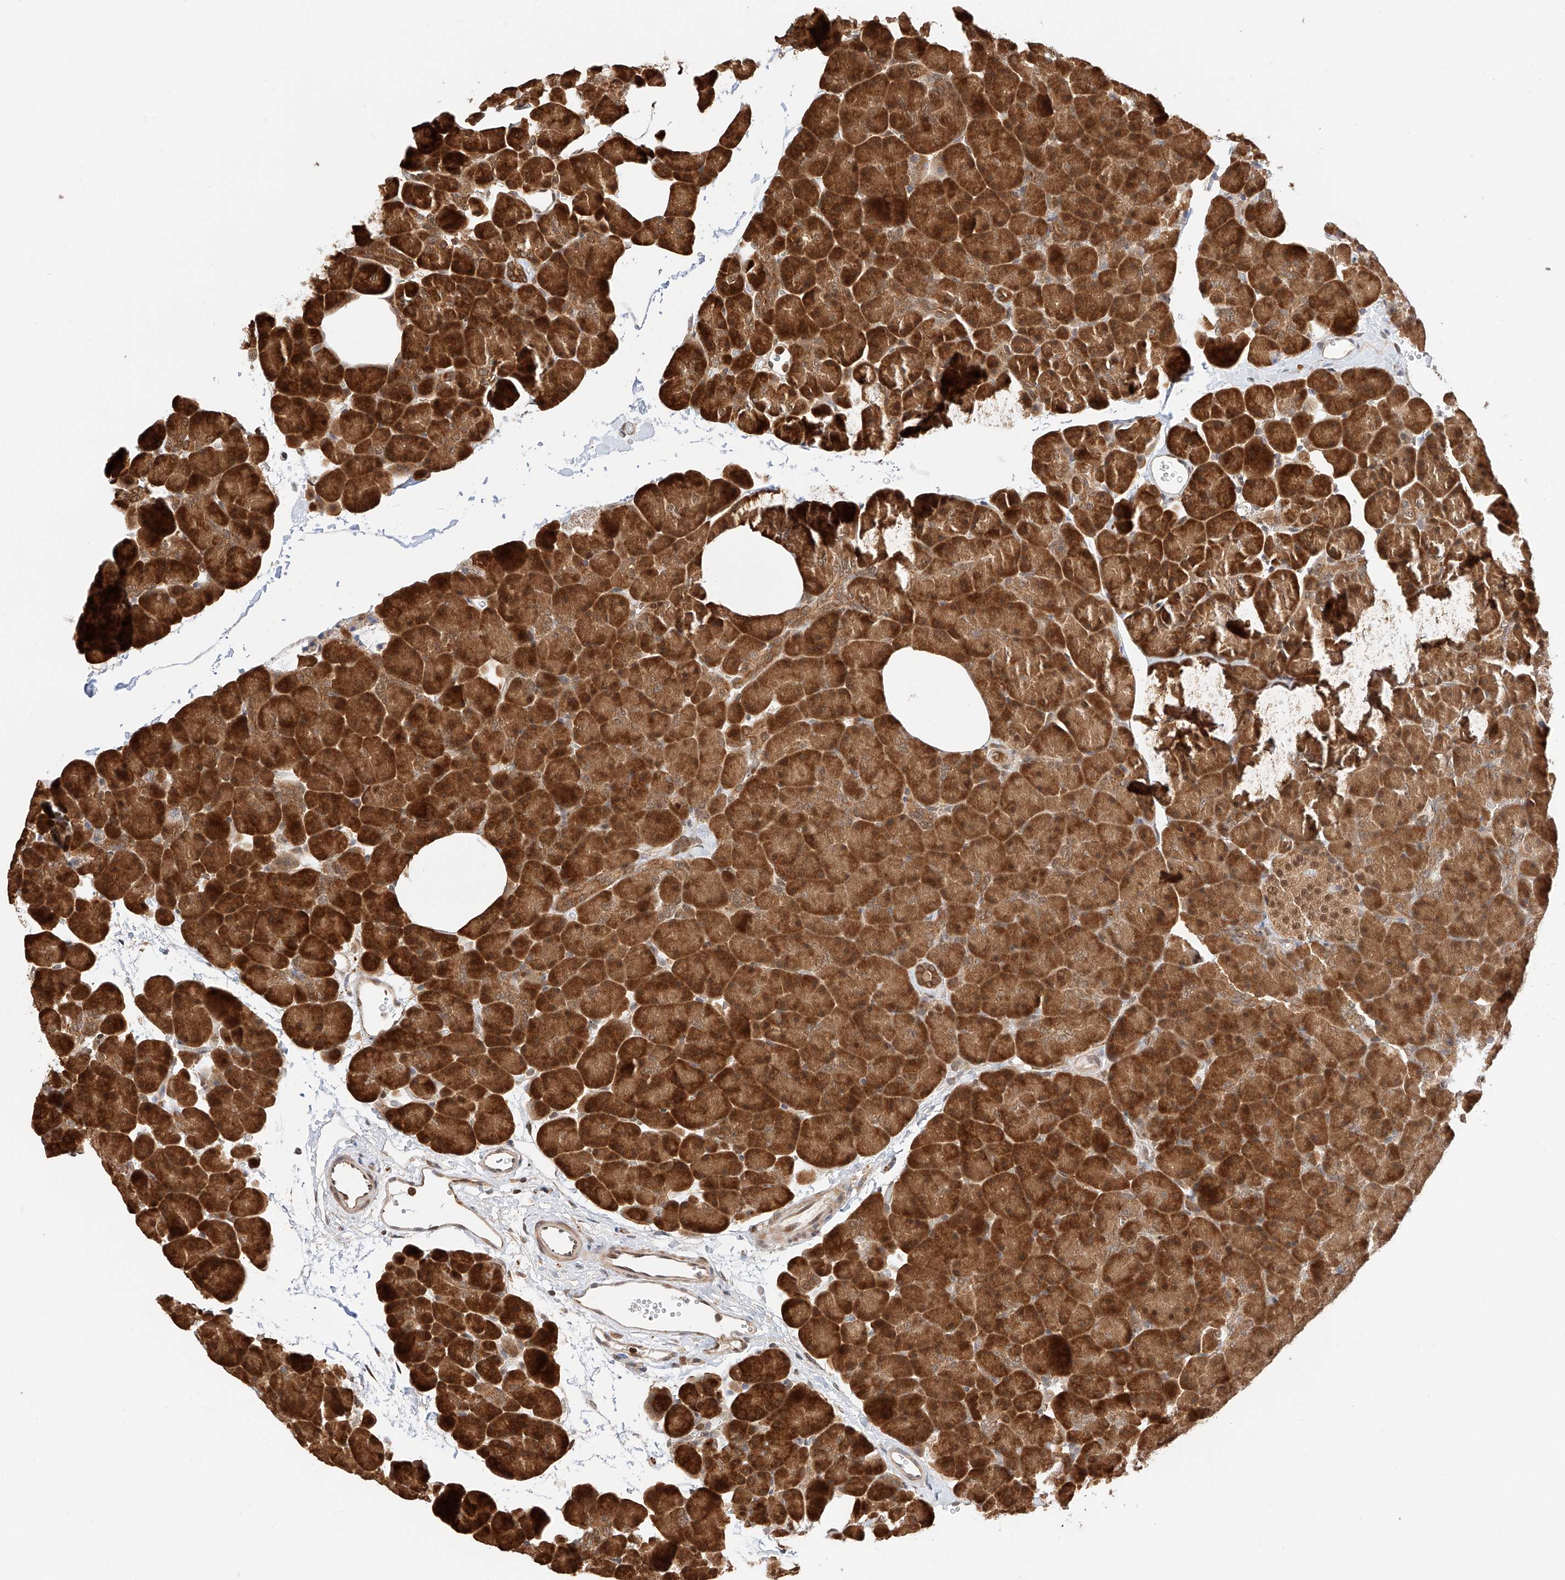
{"staining": {"intensity": "strong", "quantity": ">75%", "location": "cytoplasmic/membranous,nuclear"}, "tissue": "pancreas", "cell_type": "Exocrine glandular cells", "image_type": "normal", "snomed": [{"axis": "morphology", "description": "Normal tissue, NOS"}, {"axis": "morphology", "description": "Carcinoid, malignant, NOS"}, {"axis": "topography", "description": "Pancreas"}], "caption": "Immunohistochemistry (DAB (3,3'-diaminobenzidine)) staining of unremarkable human pancreas demonstrates strong cytoplasmic/membranous,nuclear protein expression in approximately >75% of exocrine glandular cells.", "gene": "EIF4H", "patient": {"sex": "female", "age": 35}}